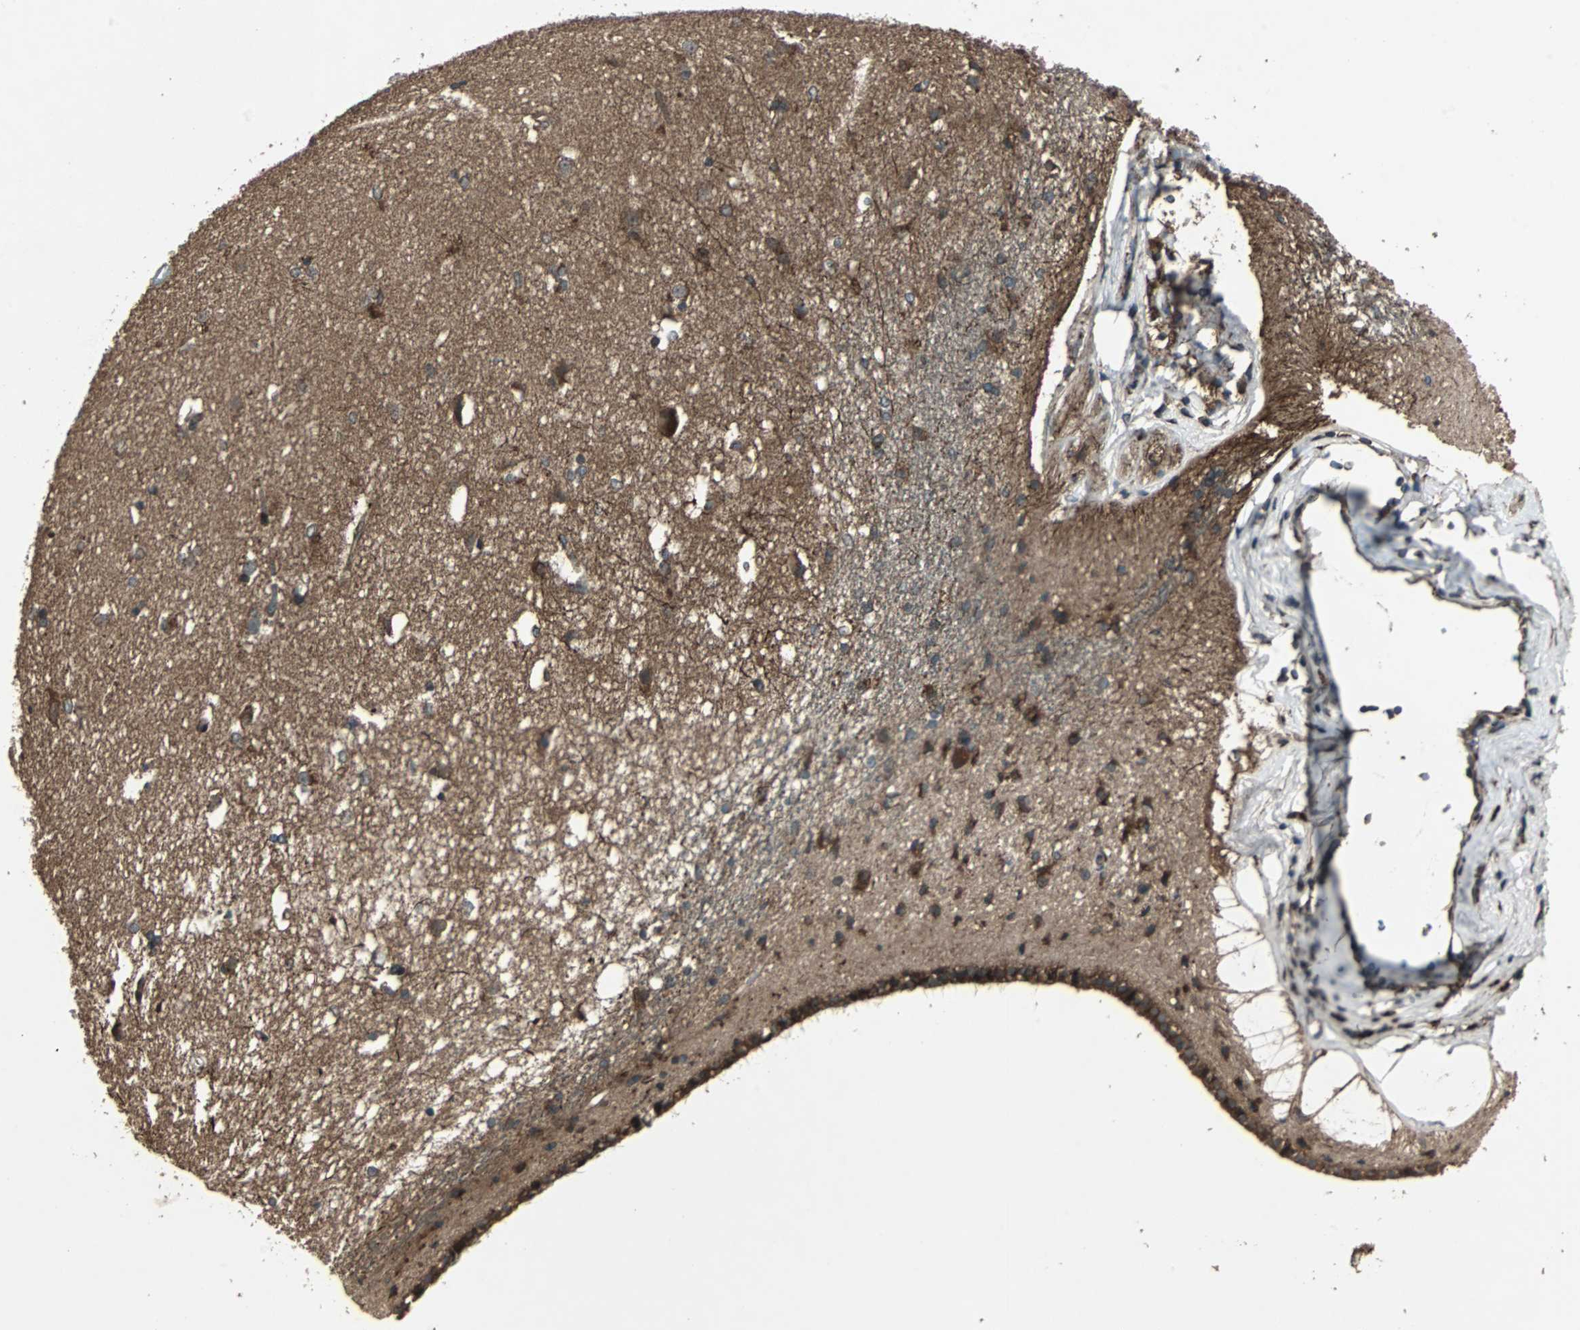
{"staining": {"intensity": "strong", "quantity": "25%-75%", "location": "cytoplasmic/membranous"}, "tissue": "caudate", "cell_type": "Glial cells", "image_type": "normal", "snomed": [{"axis": "morphology", "description": "Normal tissue, NOS"}, {"axis": "topography", "description": "Lateral ventricle wall"}], "caption": "This is an image of immunohistochemistry staining of unremarkable caudate, which shows strong staining in the cytoplasmic/membranous of glial cells.", "gene": "RAB7A", "patient": {"sex": "female", "age": 19}}